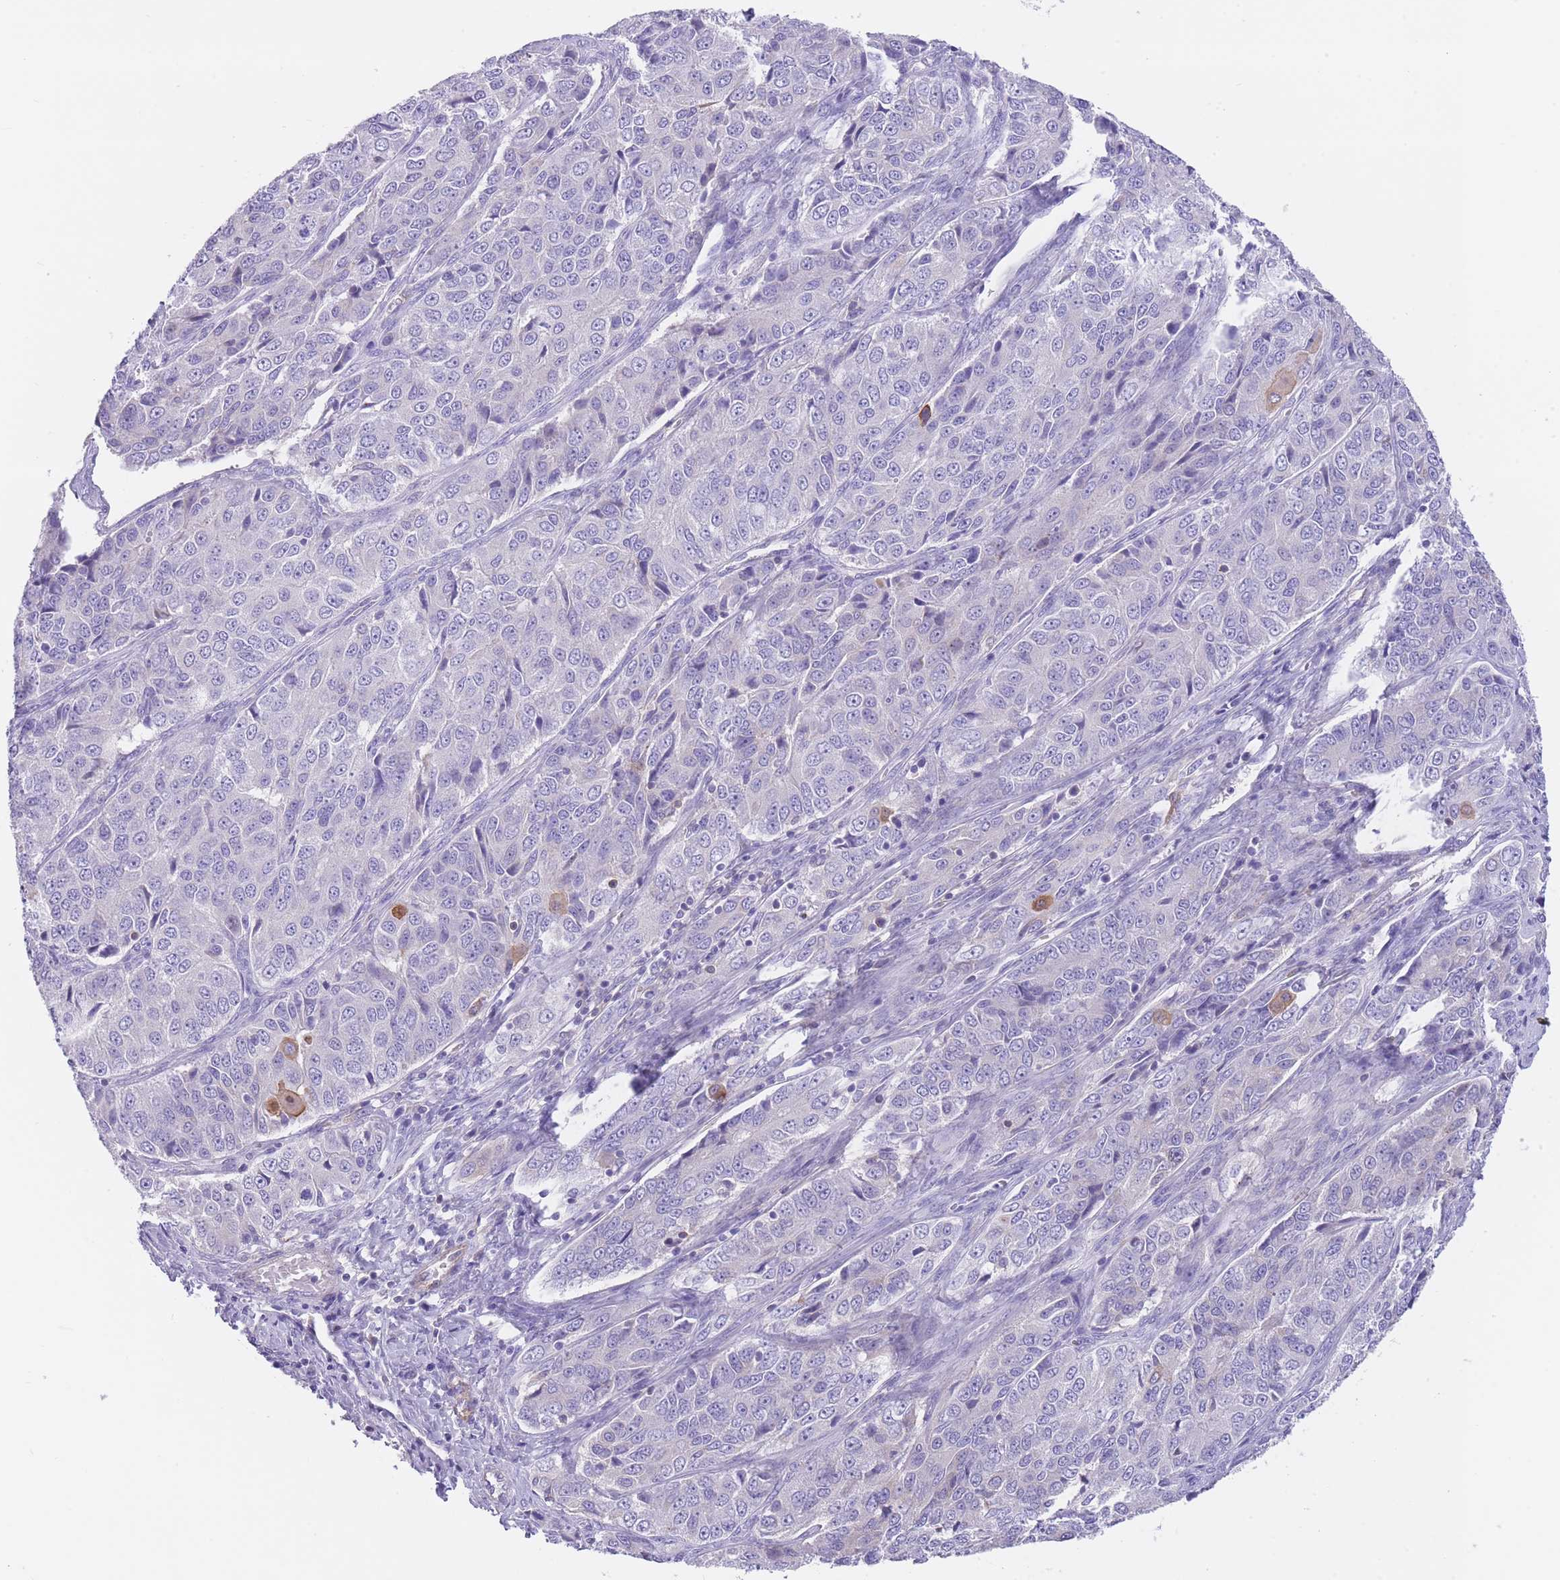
{"staining": {"intensity": "weak", "quantity": "<25%", "location": "cytoplasmic/membranous"}, "tissue": "ovarian cancer", "cell_type": "Tumor cells", "image_type": "cancer", "snomed": [{"axis": "morphology", "description": "Carcinoma, endometroid"}, {"axis": "topography", "description": "Ovary"}], "caption": "Human ovarian cancer stained for a protein using immunohistochemistry displays no expression in tumor cells.", "gene": "LDB3", "patient": {"sex": "female", "age": 51}}